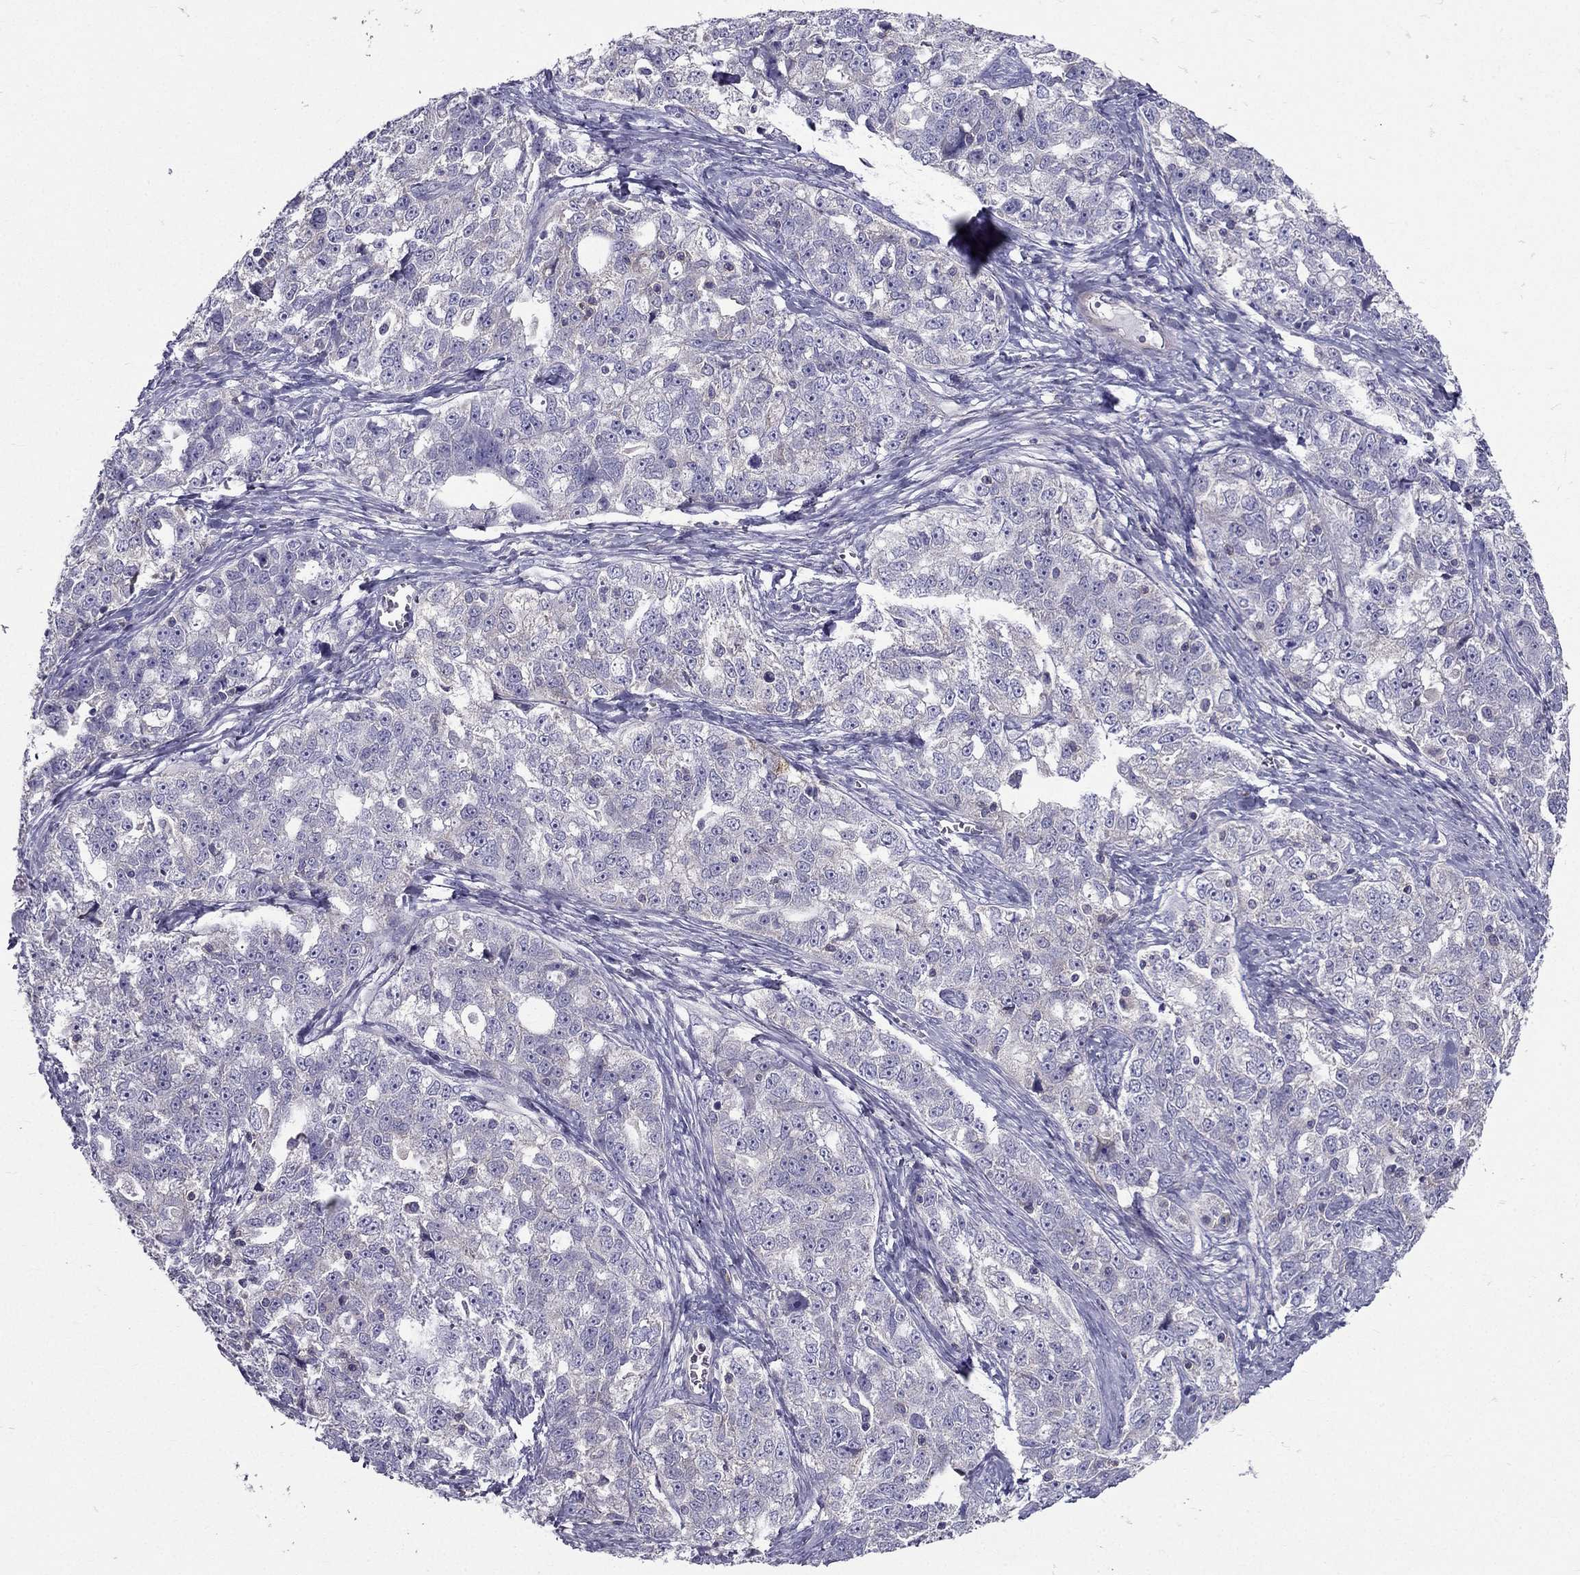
{"staining": {"intensity": "negative", "quantity": "none", "location": "none"}, "tissue": "ovarian cancer", "cell_type": "Tumor cells", "image_type": "cancer", "snomed": [{"axis": "morphology", "description": "Cystadenocarcinoma, serous, NOS"}, {"axis": "topography", "description": "Ovary"}], "caption": "Ovarian cancer (serous cystadenocarcinoma) stained for a protein using immunohistochemistry (IHC) reveals no expression tumor cells.", "gene": "AAK1", "patient": {"sex": "female", "age": 51}}